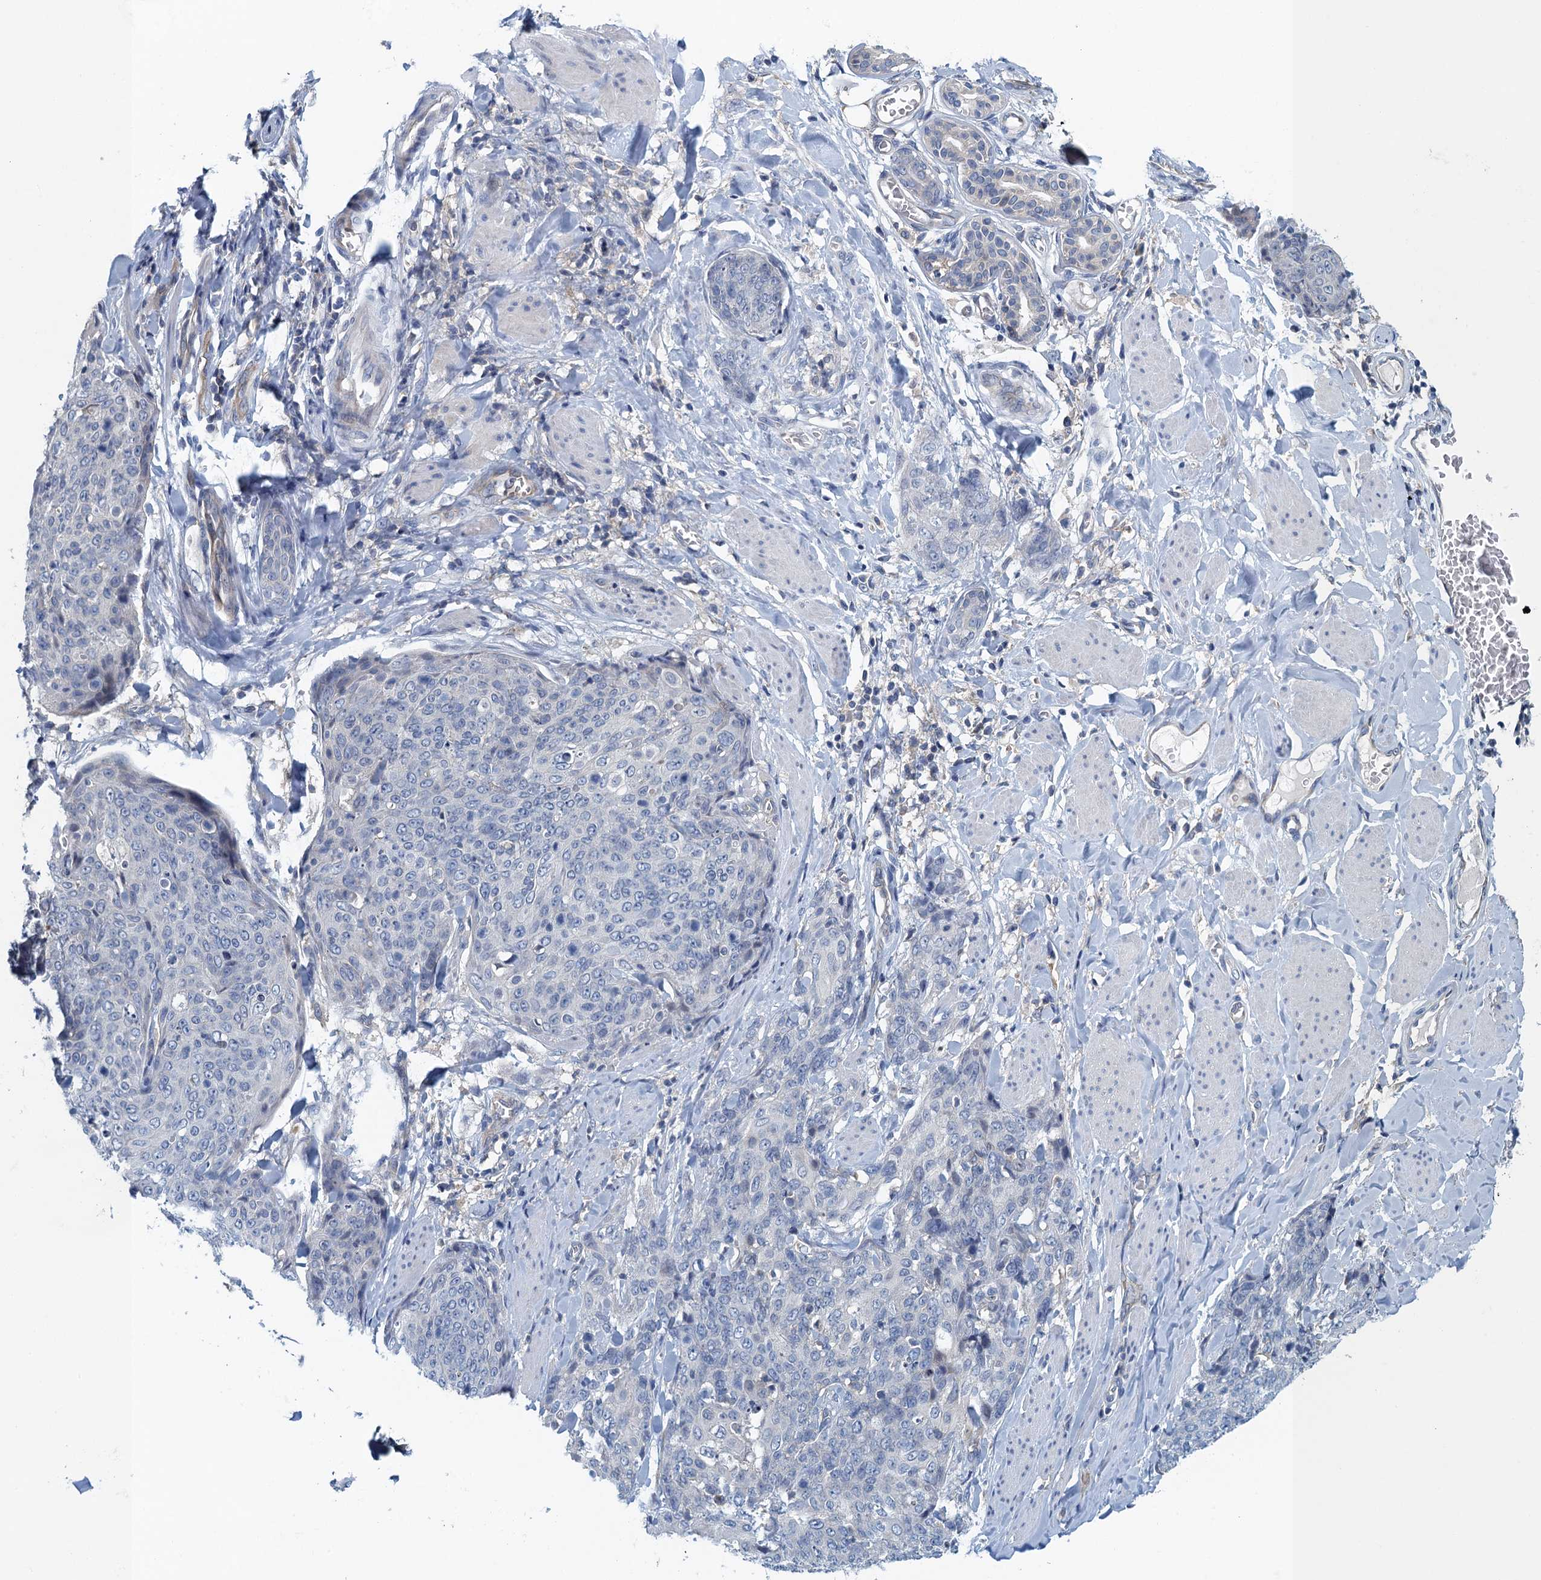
{"staining": {"intensity": "negative", "quantity": "none", "location": "none"}, "tissue": "skin cancer", "cell_type": "Tumor cells", "image_type": "cancer", "snomed": [{"axis": "morphology", "description": "Squamous cell carcinoma, NOS"}, {"axis": "topography", "description": "Skin"}, {"axis": "topography", "description": "Vulva"}], "caption": "Immunohistochemistry (IHC) of human squamous cell carcinoma (skin) reveals no expression in tumor cells.", "gene": "NCKAP1L", "patient": {"sex": "female", "age": 85}}